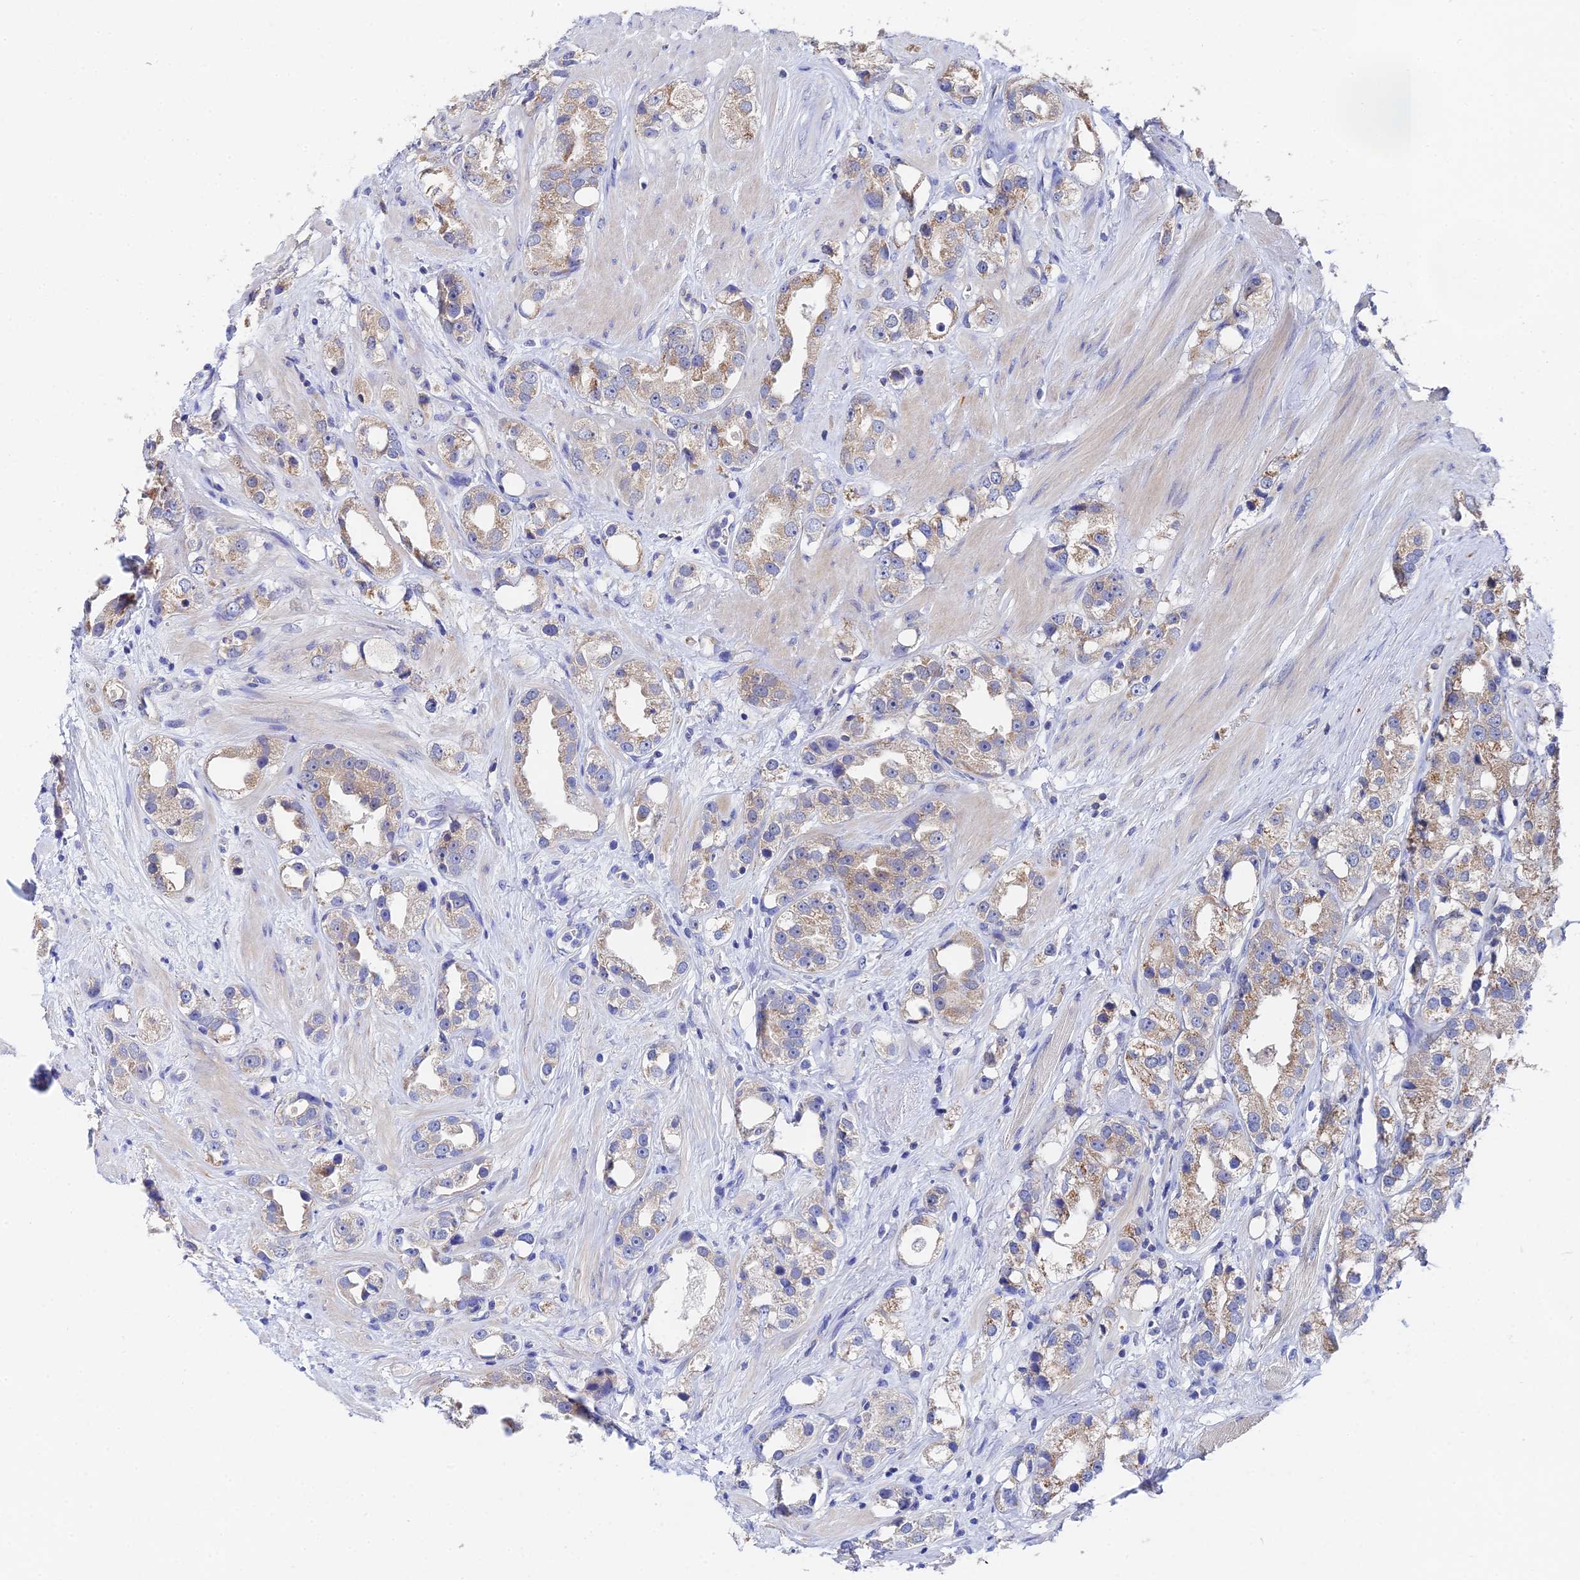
{"staining": {"intensity": "moderate", "quantity": ">75%", "location": "cytoplasmic/membranous"}, "tissue": "prostate cancer", "cell_type": "Tumor cells", "image_type": "cancer", "snomed": [{"axis": "morphology", "description": "Adenocarcinoma, NOS"}, {"axis": "topography", "description": "Prostate"}], "caption": "DAB immunohistochemical staining of prostate adenocarcinoma reveals moderate cytoplasmic/membranous protein expression in about >75% of tumor cells.", "gene": "UBE2L3", "patient": {"sex": "male", "age": 79}}